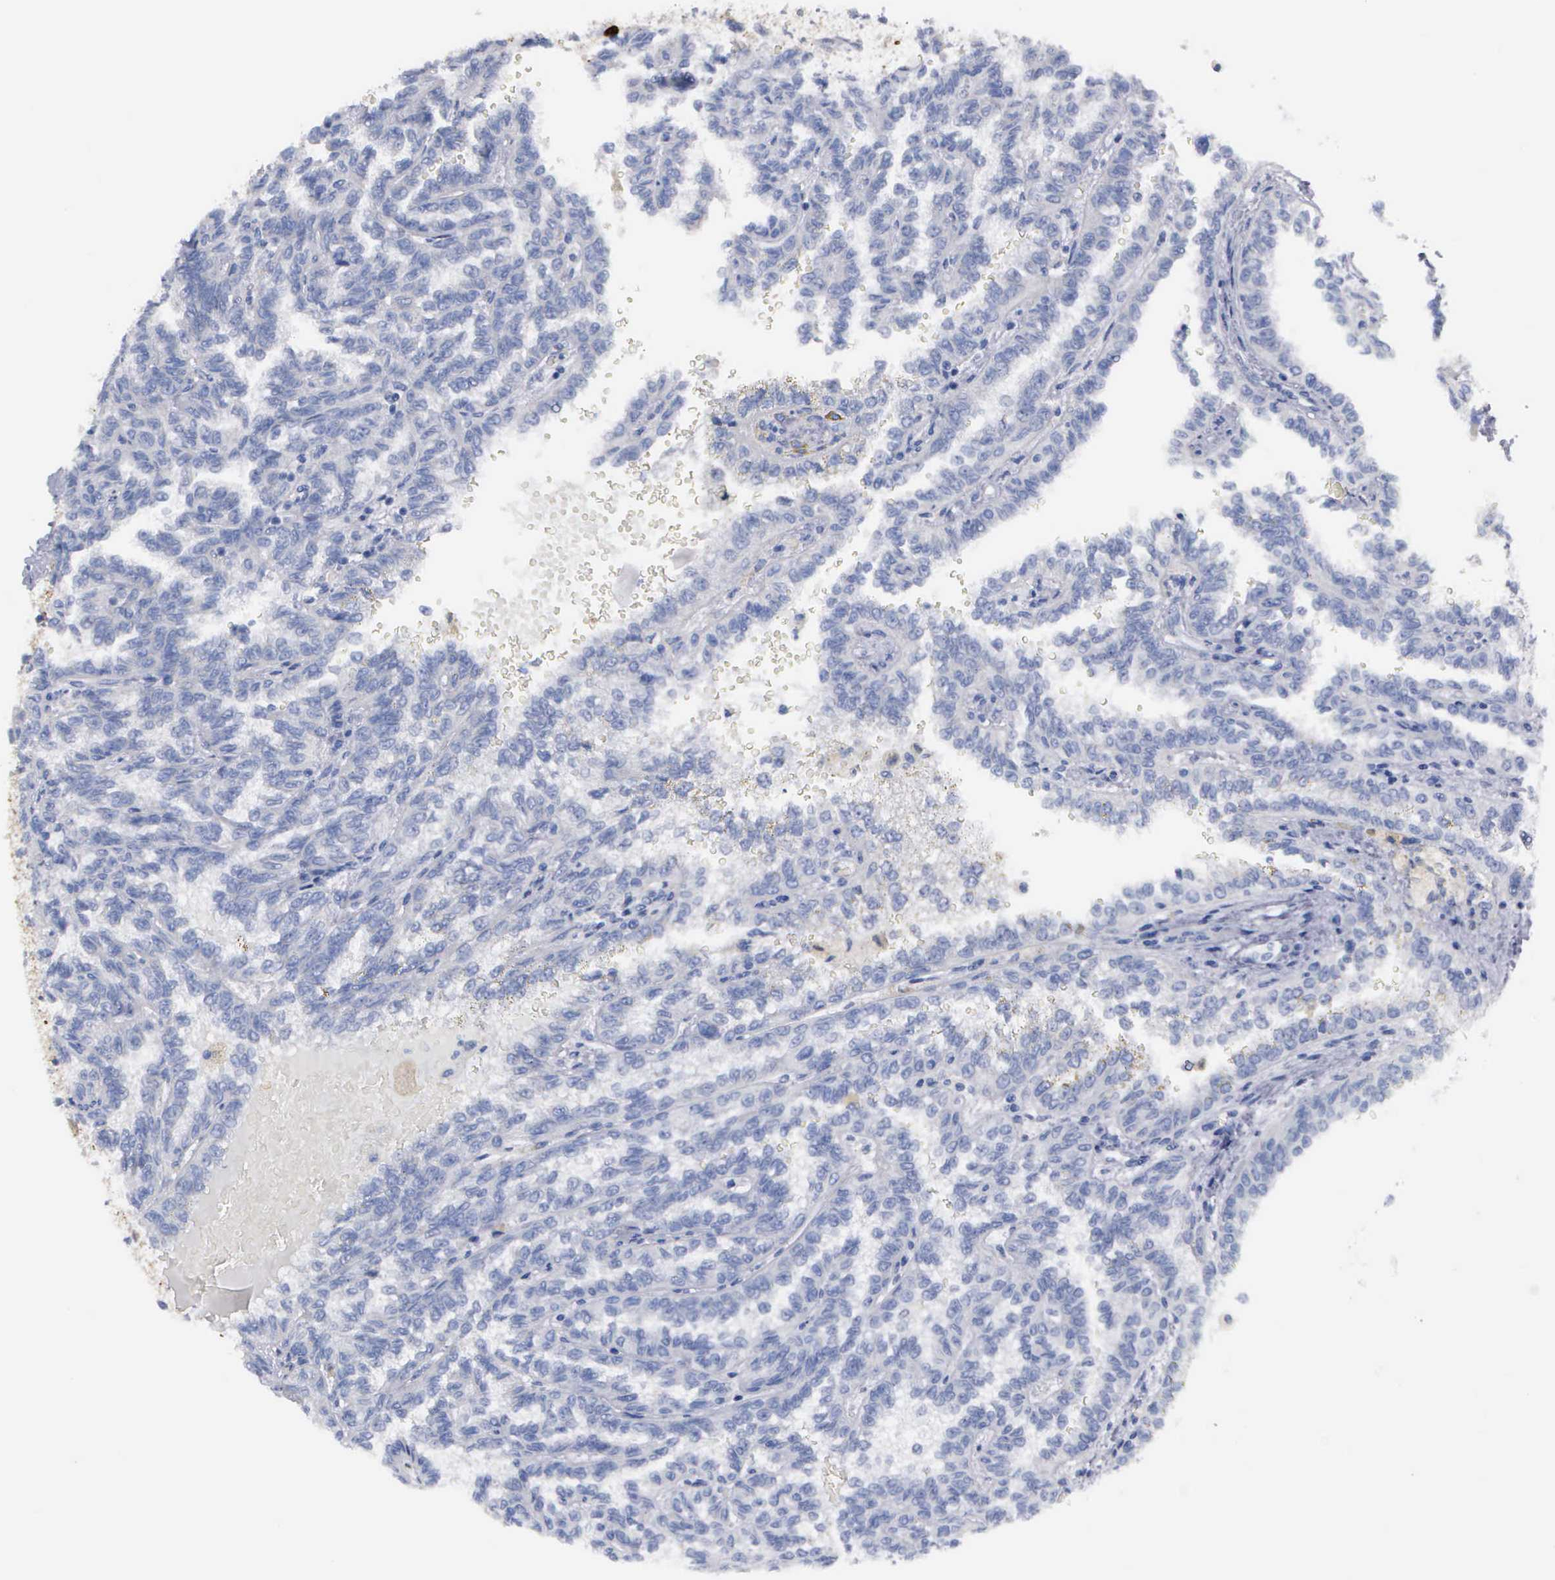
{"staining": {"intensity": "negative", "quantity": "none", "location": "none"}, "tissue": "renal cancer", "cell_type": "Tumor cells", "image_type": "cancer", "snomed": [{"axis": "morphology", "description": "Inflammation, NOS"}, {"axis": "morphology", "description": "Adenocarcinoma, NOS"}, {"axis": "topography", "description": "Kidney"}], "caption": "This micrograph is of adenocarcinoma (renal) stained with immunohistochemistry to label a protein in brown with the nuclei are counter-stained blue. There is no expression in tumor cells. Nuclei are stained in blue.", "gene": "PTGS2", "patient": {"sex": "male", "age": 68}}